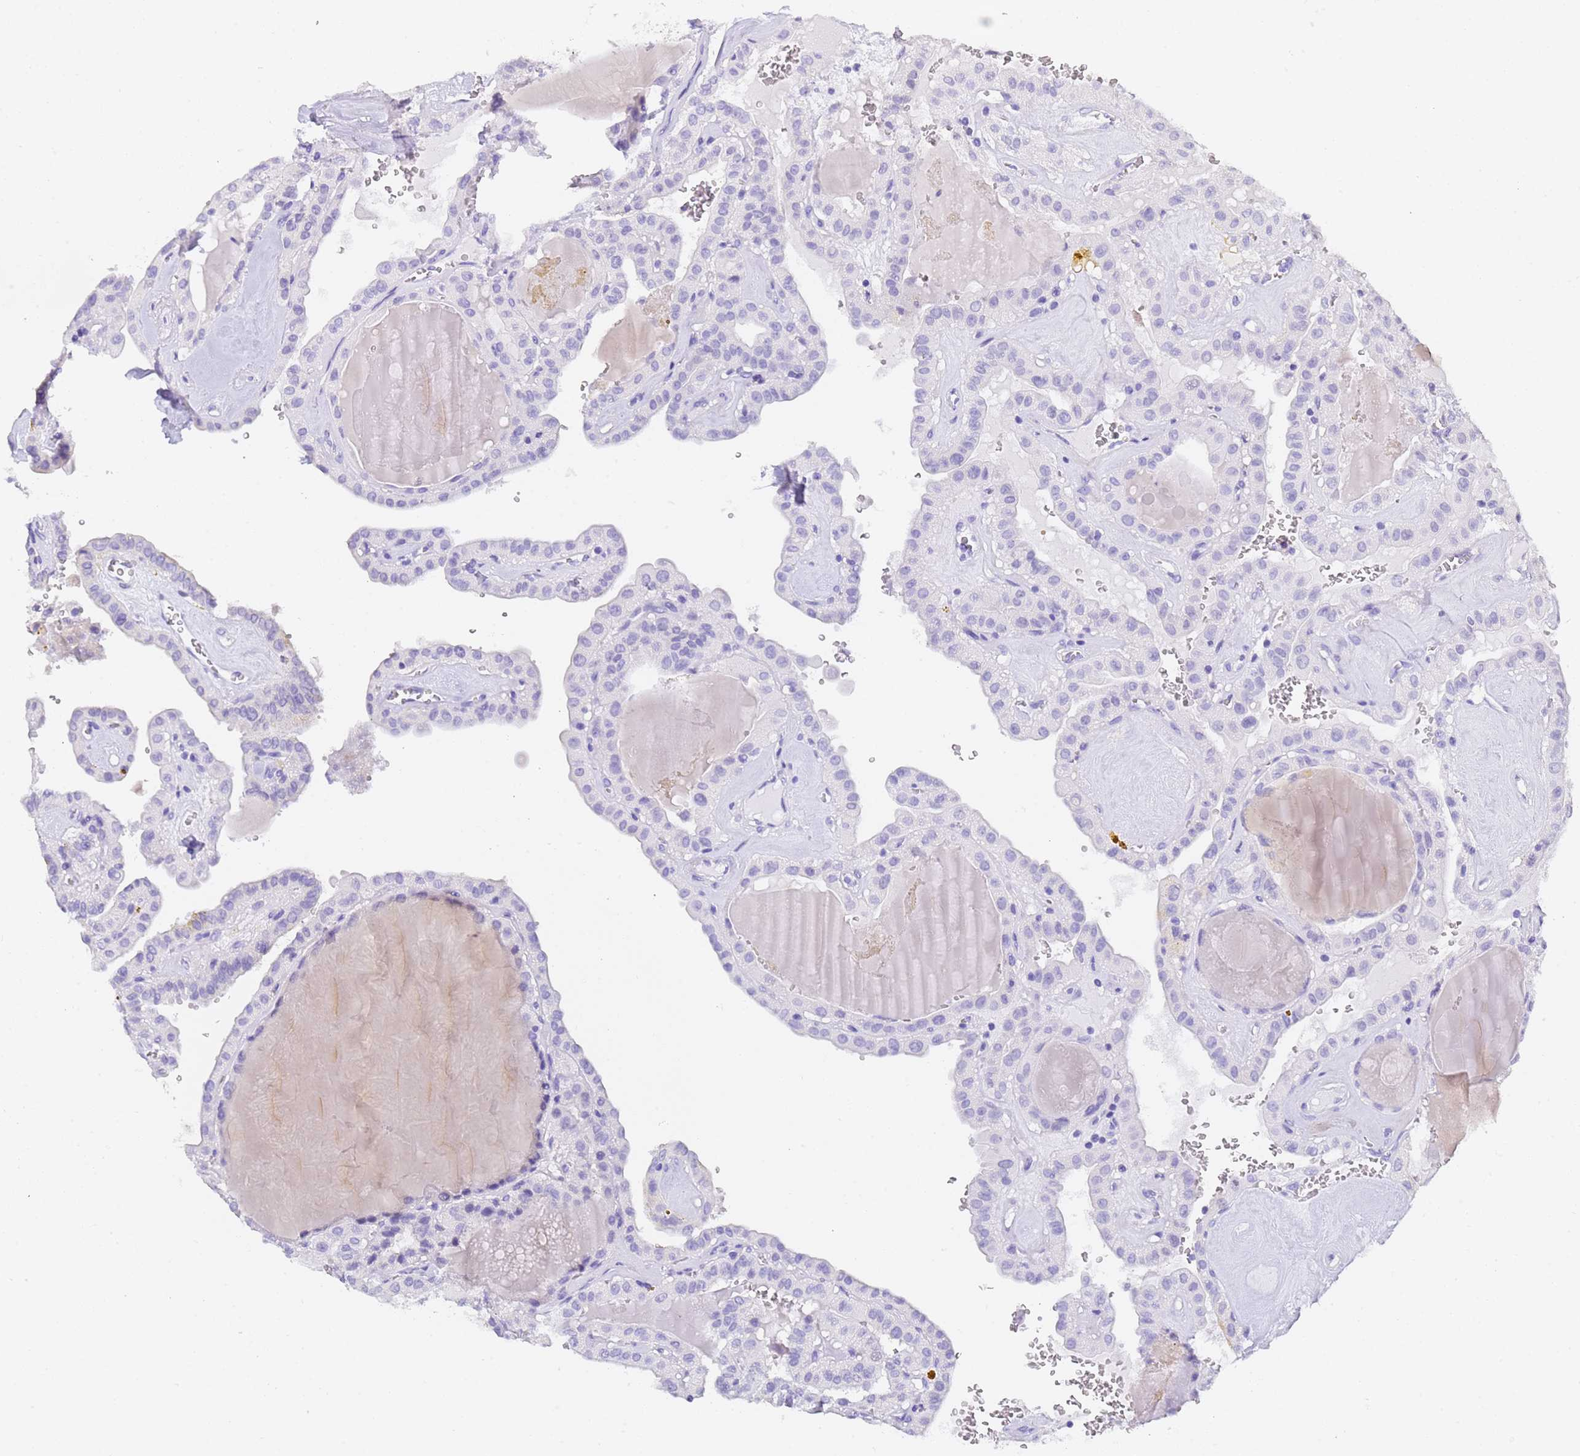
{"staining": {"intensity": "negative", "quantity": "none", "location": "none"}, "tissue": "thyroid cancer", "cell_type": "Tumor cells", "image_type": "cancer", "snomed": [{"axis": "morphology", "description": "Papillary adenocarcinoma, NOS"}, {"axis": "topography", "description": "Thyroid gland"}], "caption": "Immunohistochemistry (IHC) micrograph of neoplastic tissue: thyroid cancer (papillary adenocarcinoma) stained with DAB (3,3'-diaminobenzidine) reveals no significant protein expression in tumor cells. (DAB (3,3'-diaminobenzidine) immunohistochemistry (IHC), high magnification).", "gene": "GABRA1", "patient": {"sex": "male", "age": 52}}